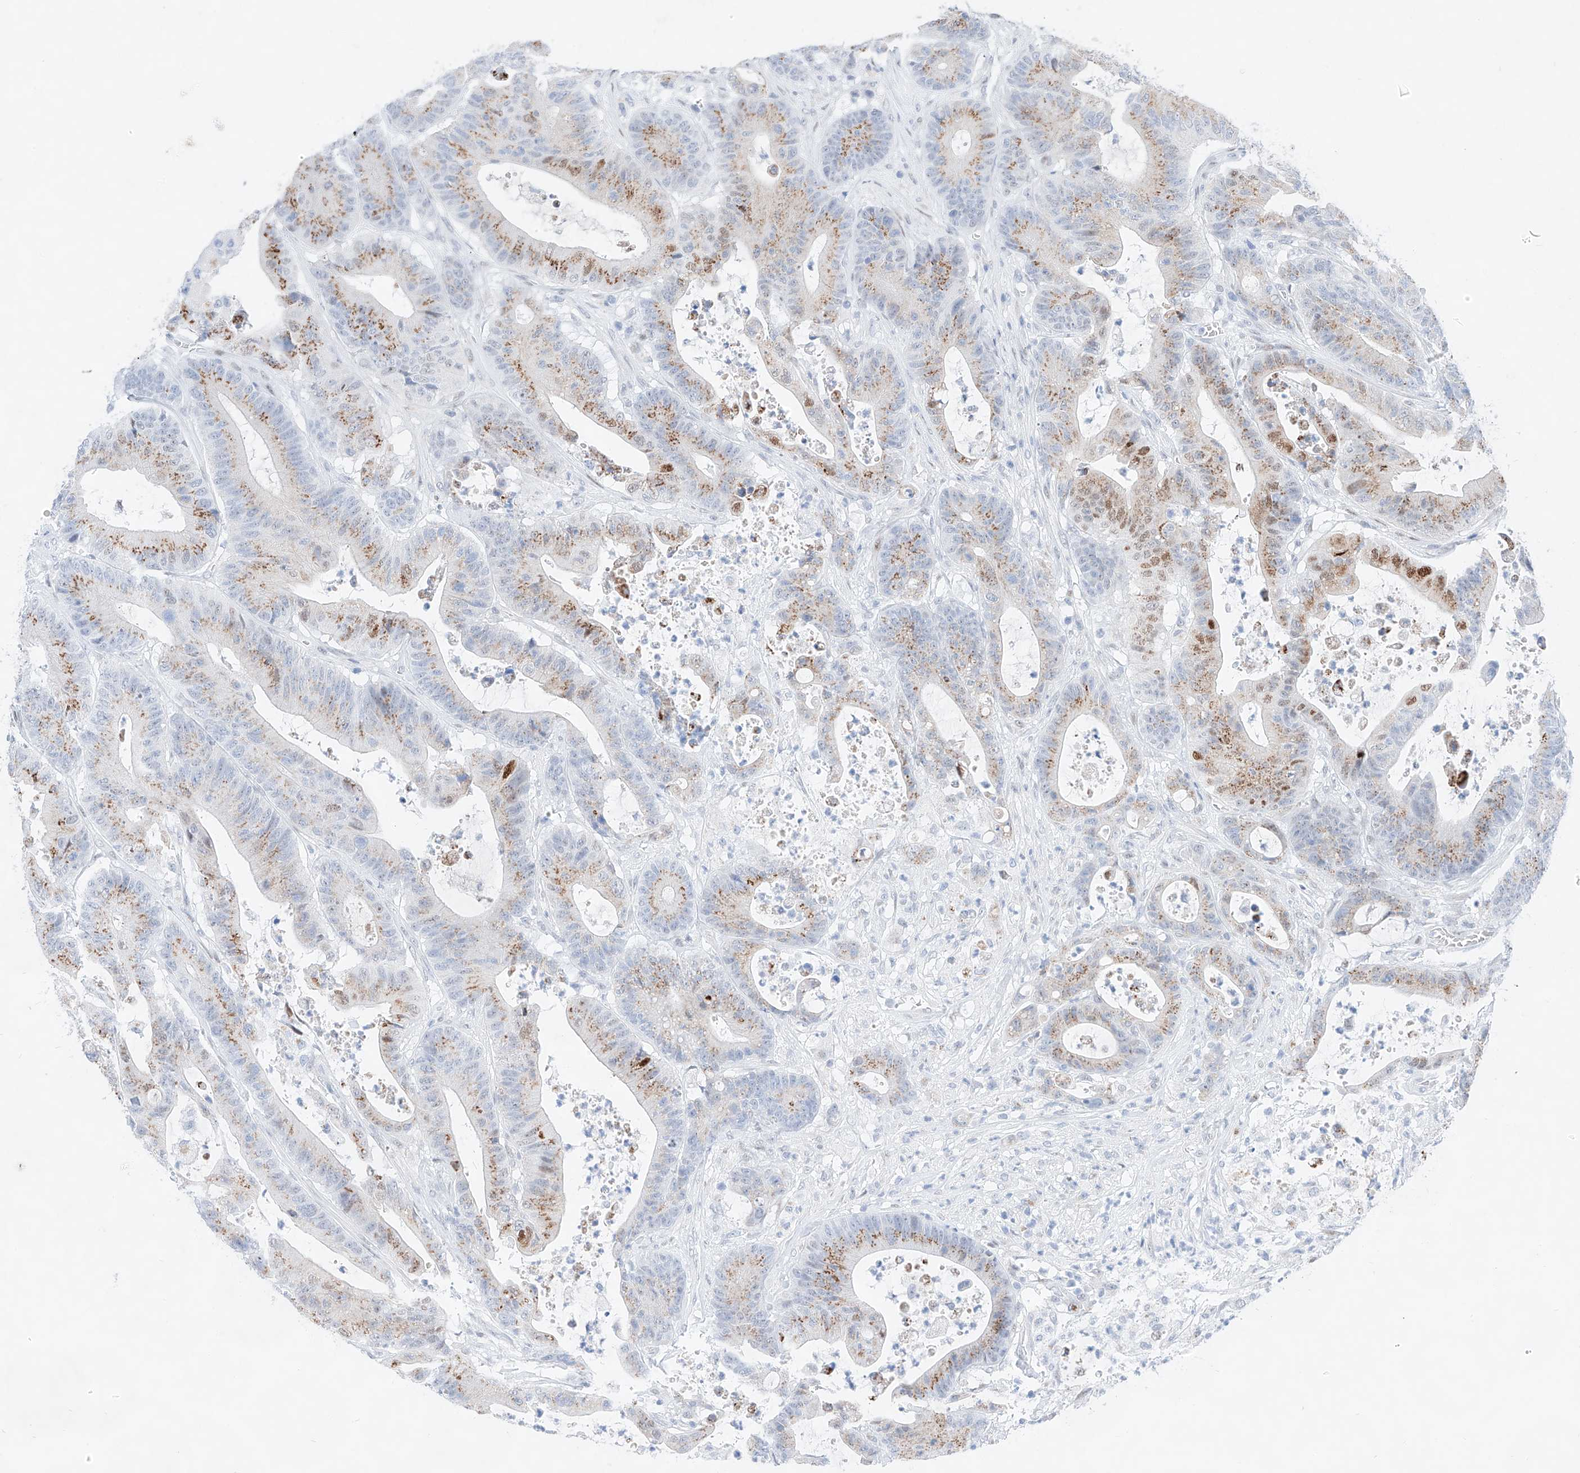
{"staining": {"intensity": "moderate", "quantity": "25%-75%", "location": "cytoplasmic/membranous"}, "tissue": "colorectal cancer", "cell_type": "Tumor cells", "image_type": "cancer", "snomed": [{"axis": "morphology", "description": "Adenocarcinoma, NOS"}, {"axis": "topography", "description": "Colon"}], "caption": "Tumor cells demonstrate medium levels of moderate cytoplasmic/membranous expression in approximately 25%-75% of cells in adenocarcinoma (colorectal).", "gene": "NT5C3B", "patient": {"sex": "female", "age": 84}}